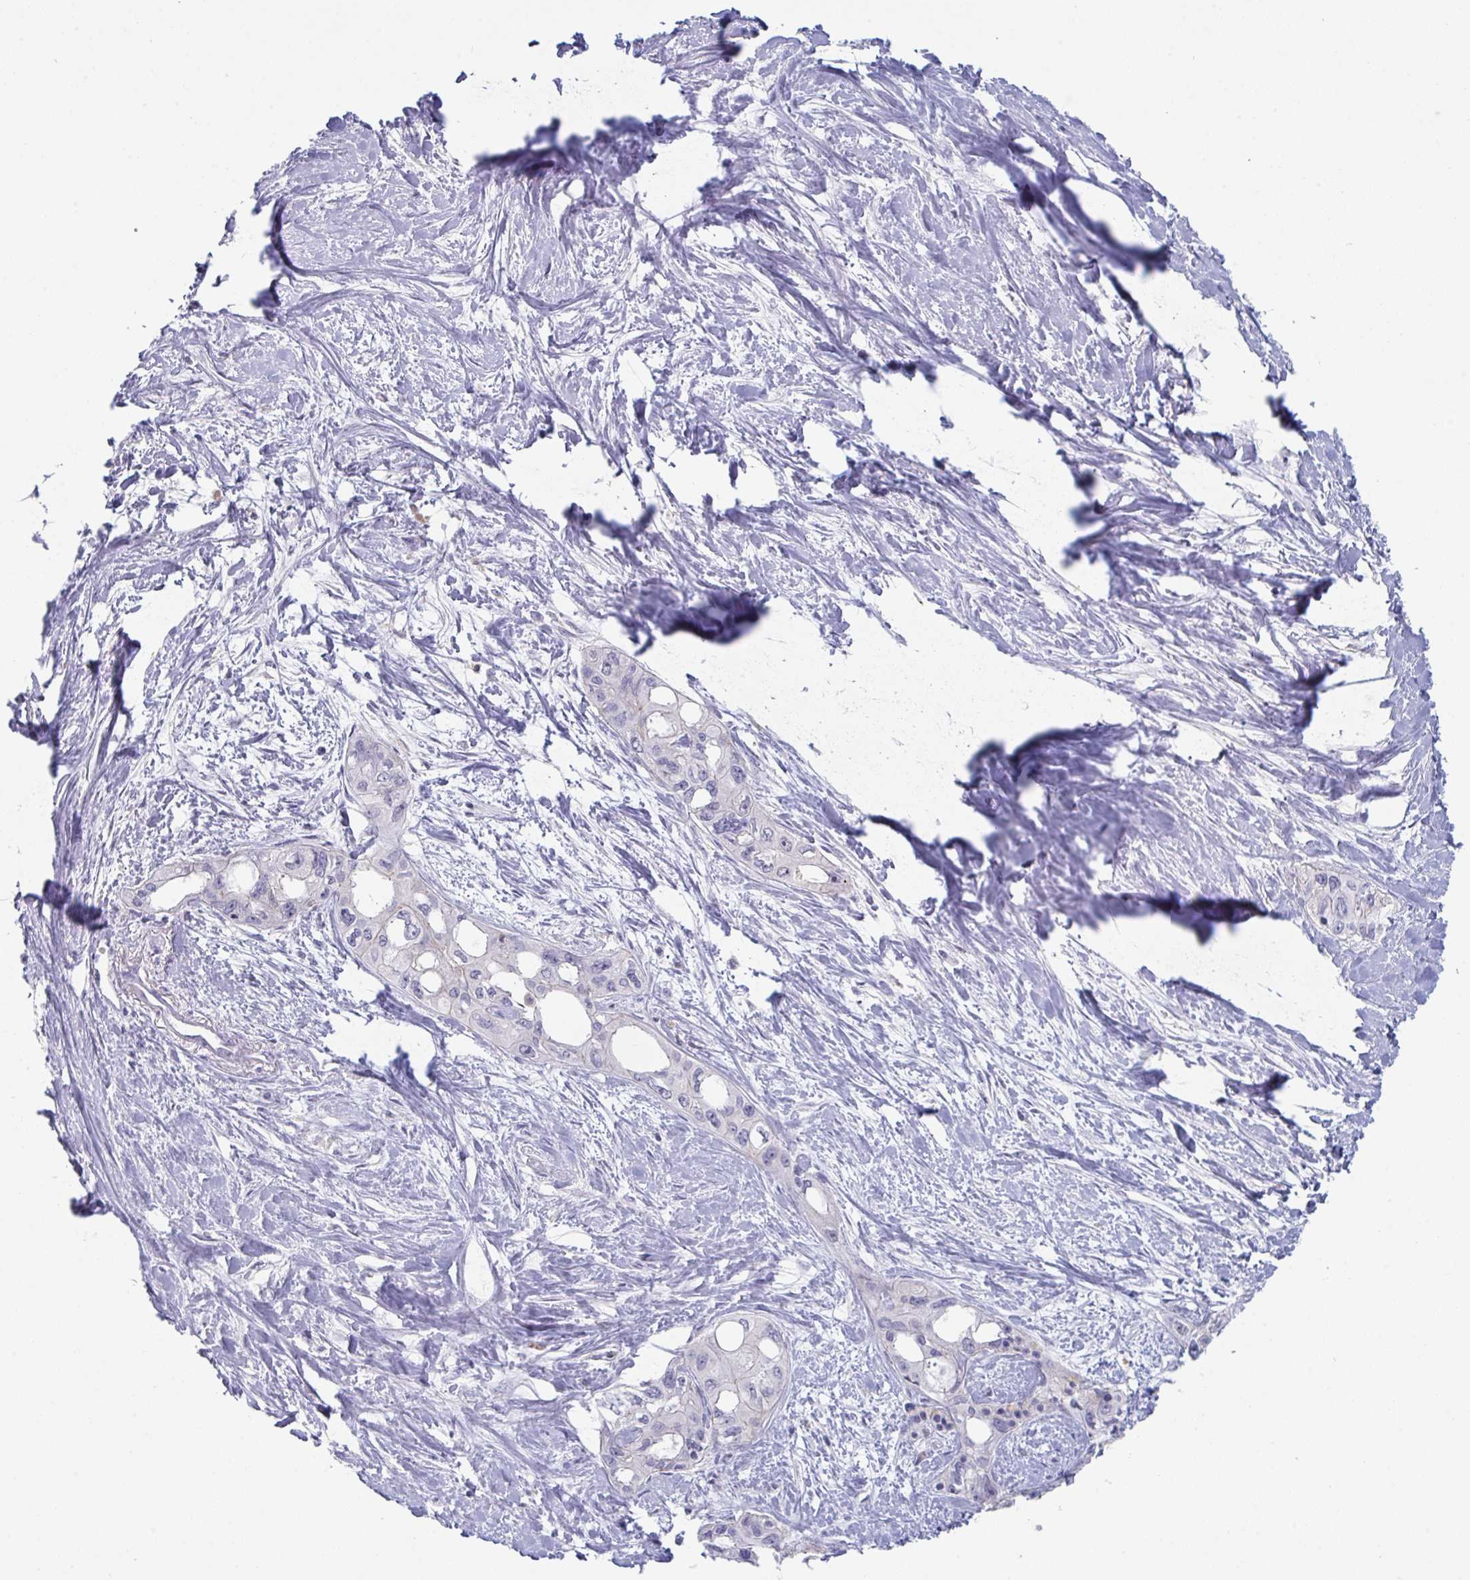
{"staining": {"intensity": "negative", "quantity": "none", "location": "none"}, "tissue": "pancreatic cancer", "cell_type": "Tumor cells", "image_type": "cancer", "snomed": [{"axis": "morphology", "description": "Adenocarcinoma, NOS"}, {"axis": "topography", "description": "Pancreas"}], "caption": "A micrograph of adenocarcinoma (pancreatic) stained for a protein exhibits no brown staining in tumor cells. (Brightfield microscopy of DAB (3,3'-diaminobenzidine) immunohistochemistry (IHC) at high magnification).", "gene": "DISP2", "patient": {"sex": "female", "age": 50}}